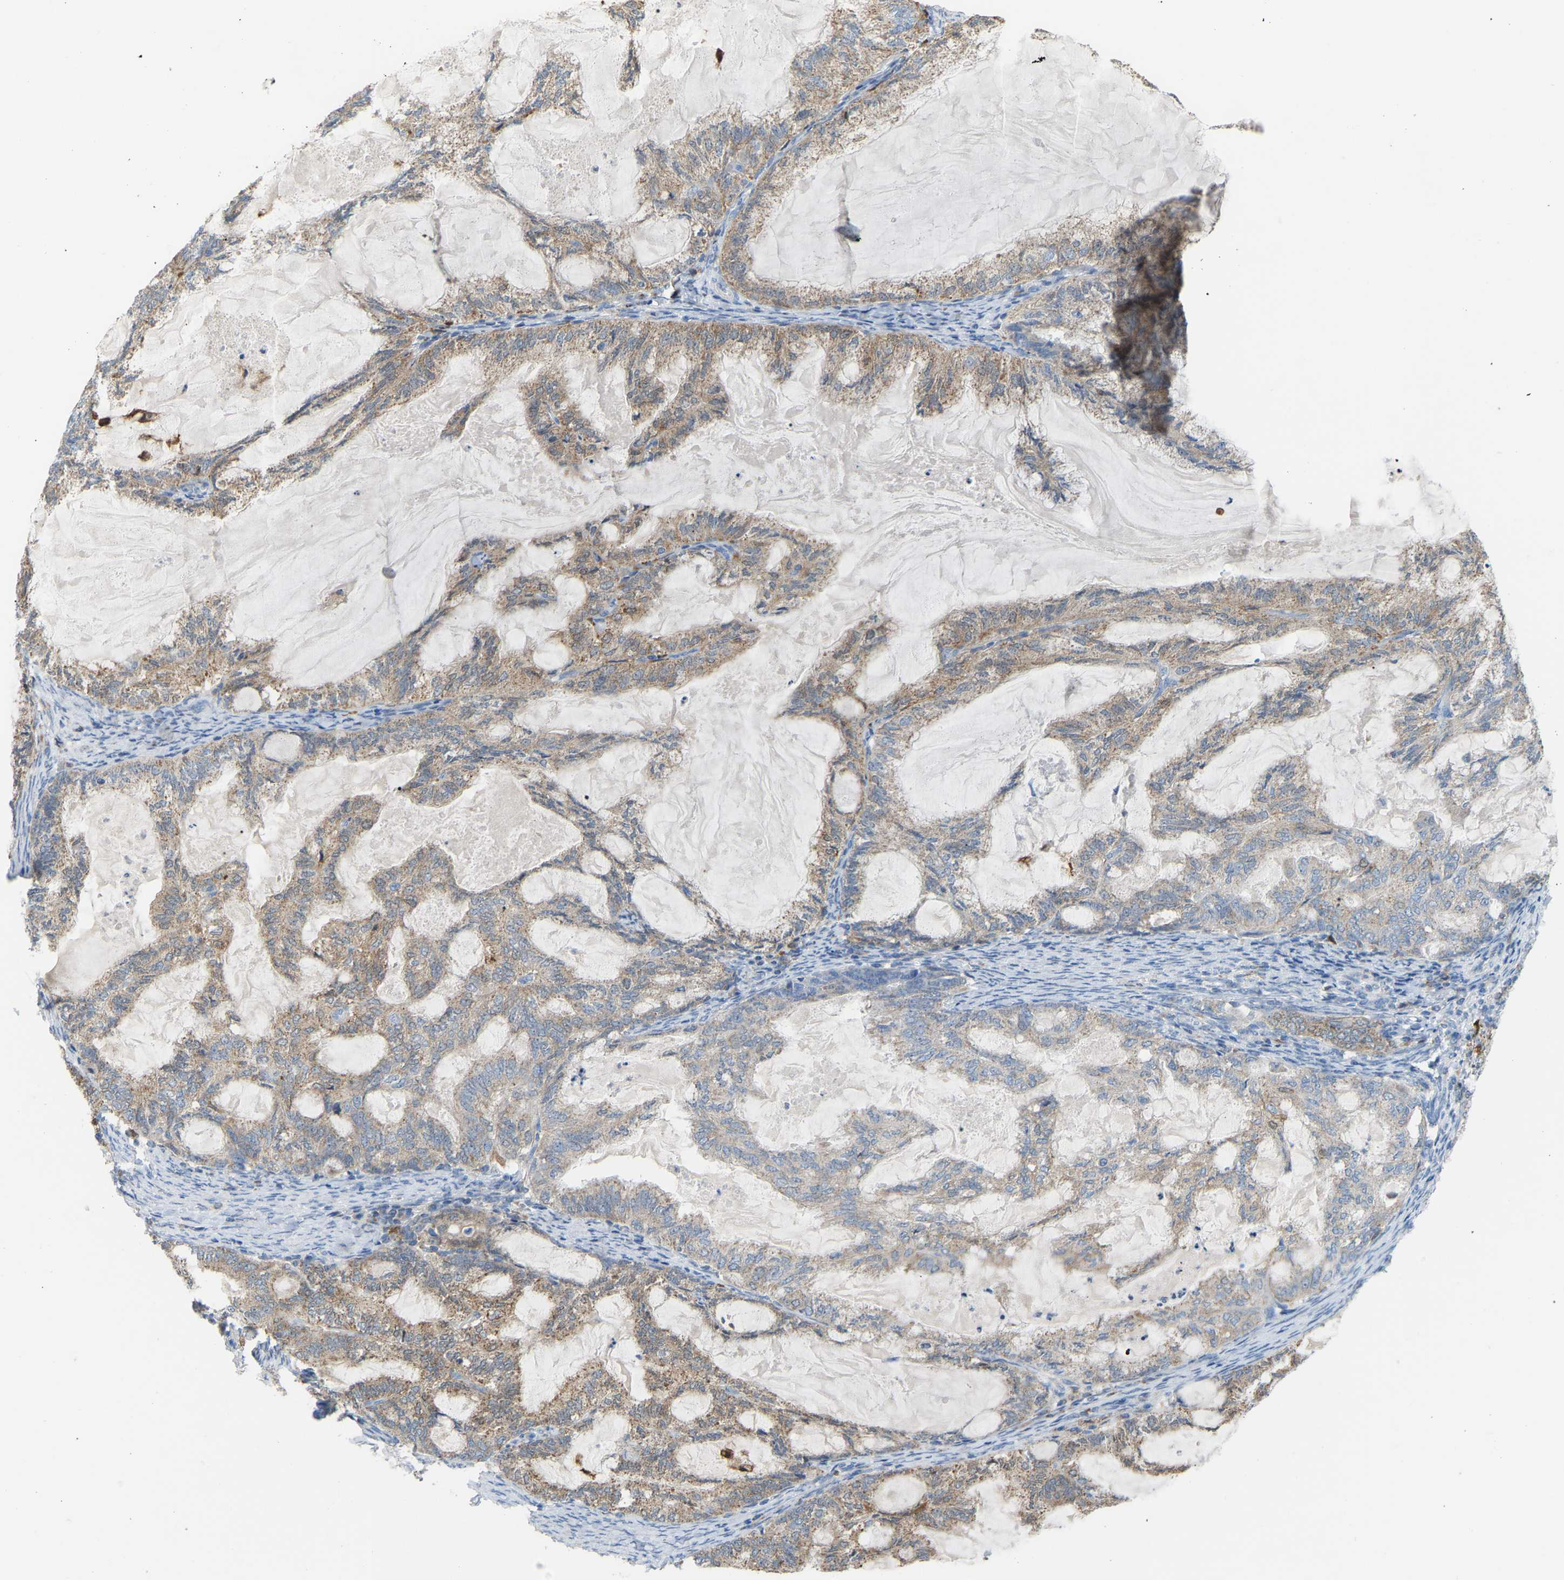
{"staining": {"intensity": "weak", "quantity": "25%-75%", "location": "cytoplasmic/membranous"}, "tissue": "endometrial cancer", "cell_type": "Tumor cells", "image_type": "cancer", "snomed": [{"axis": "morphology", "description": "Adenocarcinoma, NOS"}, {"axis": "topography", "description": "Endometrium"}], "caption": "Immunohistochemistry (IHC) (DAB (3,3'-diaminobenzidine)) staining of human endometrial cancer (adenocarcinoma) shows weak cytoplasmic/membranous protein staining in about 25%-75% of tumor cells. Using DAB (3,3'-diaminobenzidine) (brown) and hematoxylin (blue) stains, captured at high magnification using brightfield microscopy.", "gene": "CROT", "patient": {"sex": "female", "age": 86}}